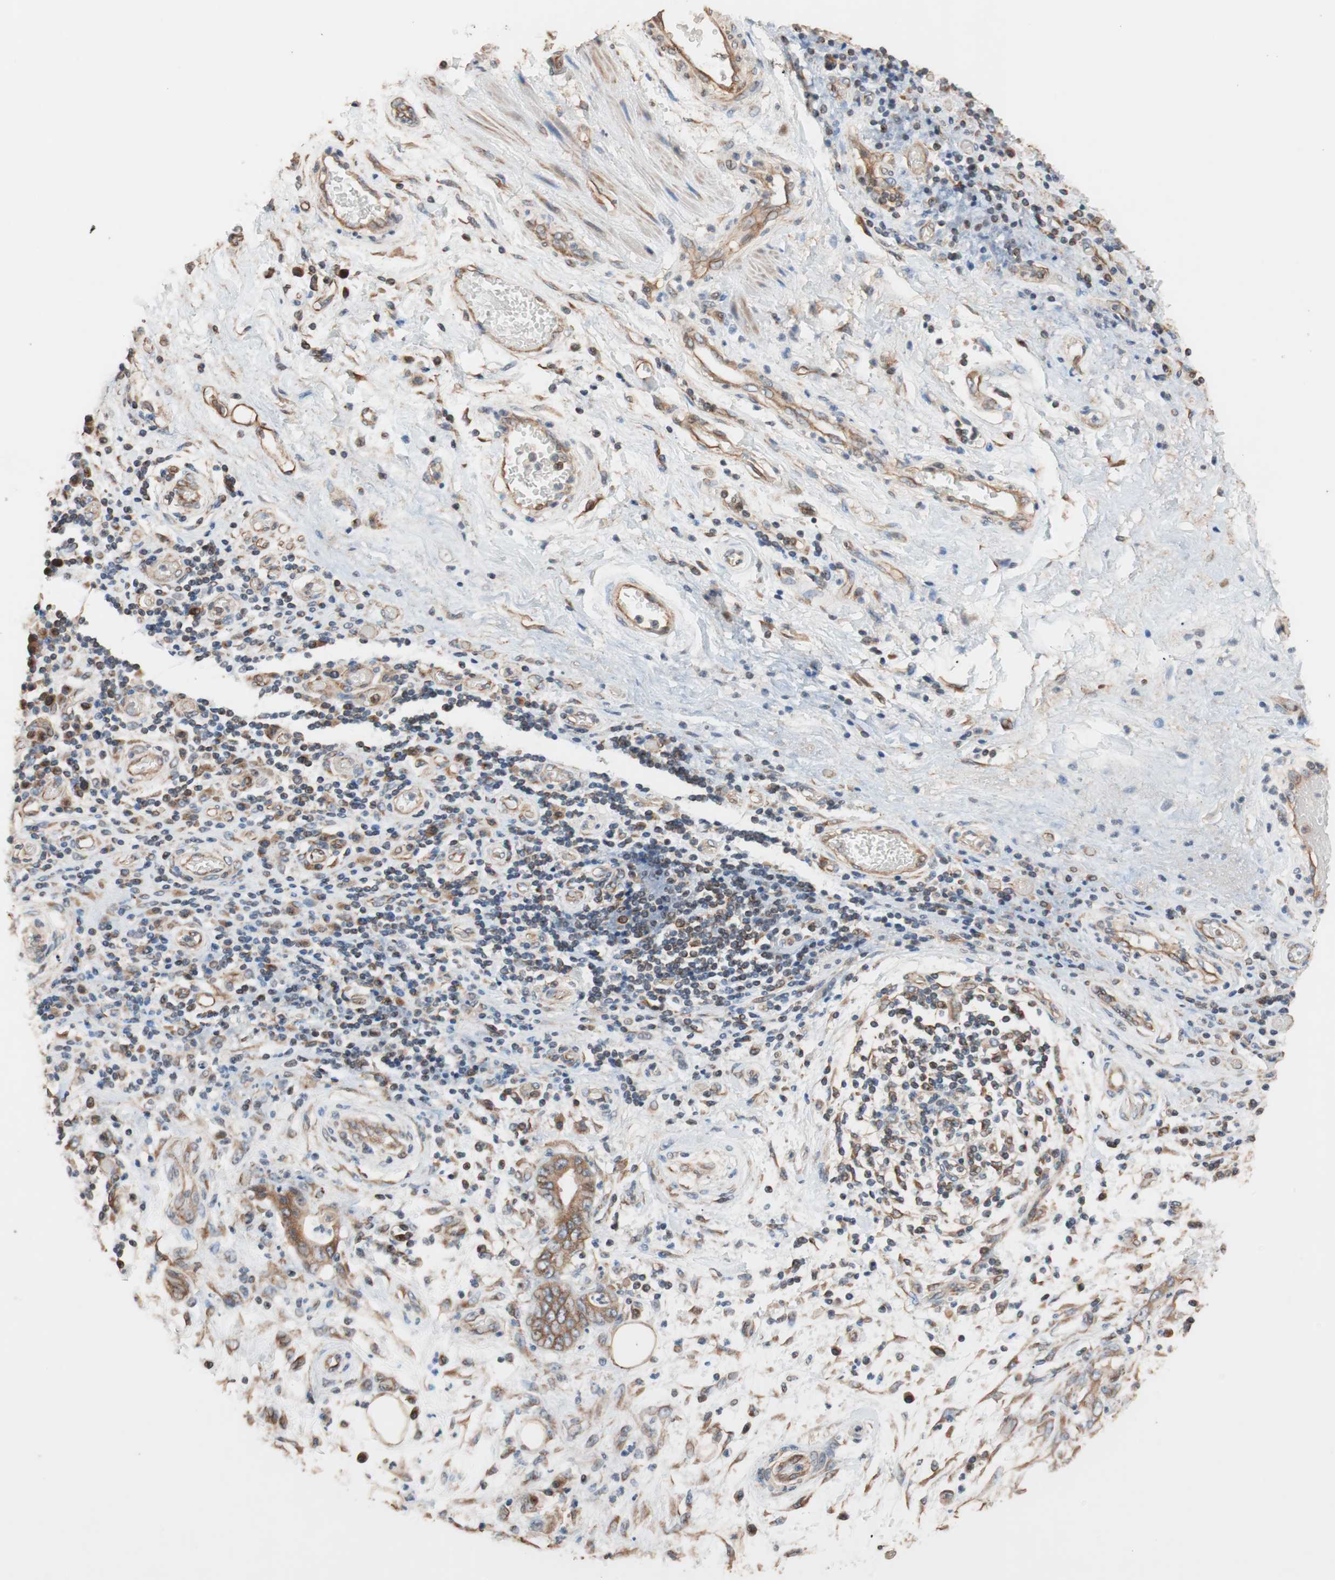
{"staining": {"intensity": "moderate", "quantity": "25%-75%", "location": "cytoplasmic/membranous"}, "tissue": "stomach cancer", "cell_type": "Tumor cells", "image_type": "cancer", "snomed": [{"axis": "morphology", "description": "Adenocarcinoma, NOS"}, {"axis": "topography", "description": "Stomach"}], "caption": "The immunohistochemical stain highlights moderate cytoplasmic/membranous expression in tumor cells of stomach cancer (adenocarcinoma) tissue. (DAB (3,3'-diaminobenzidine) IHC with brightfield microscopy, high magnification).", "gene": "TUBB", "patient": {"sex": "female", "age": 73}}